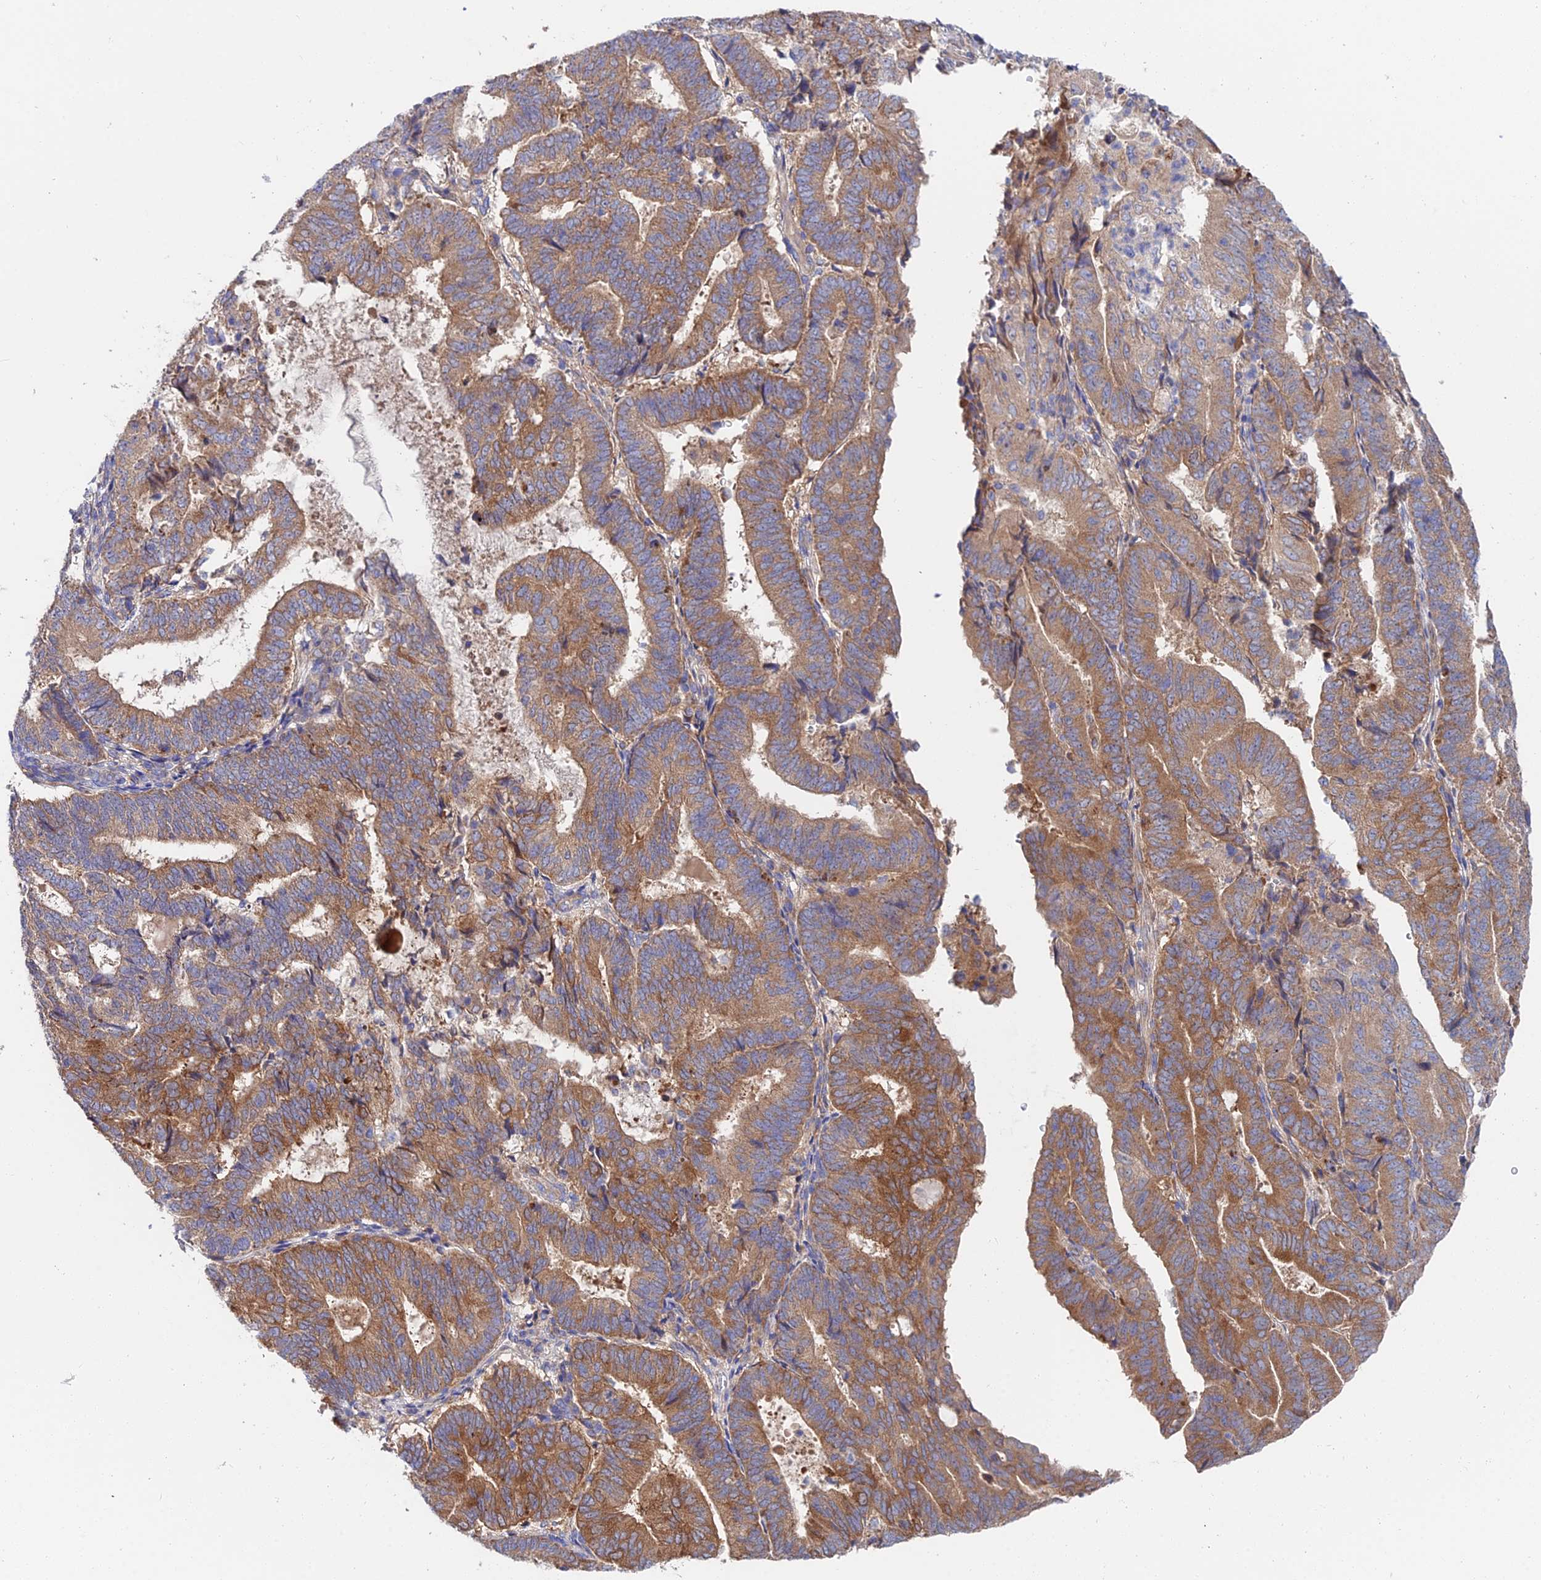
{"staining": {"intensity": "moderate", "quantity": ">75%", "location": "cytoplasmic/membranous"}, "tissue": "endometrial cancer", "cell_type": "Tumor cells", "image_type": "cancer", "snomed": [{"axis": "morphology", "description": "Adenocarcinoma, NOS"}, {"axis": "topography", "description": "Endometrium"}], "caption": "Moderate cytoplasmic/membranous protein expression is appreciated in about >75% of tumor cells in endometrial cancer (adenocarcinoma). (Brightfield microscopy of DAB IHC at high magnification).", "gene": "CDC37L1", "patient": {"sex": "female", "age": 70}}